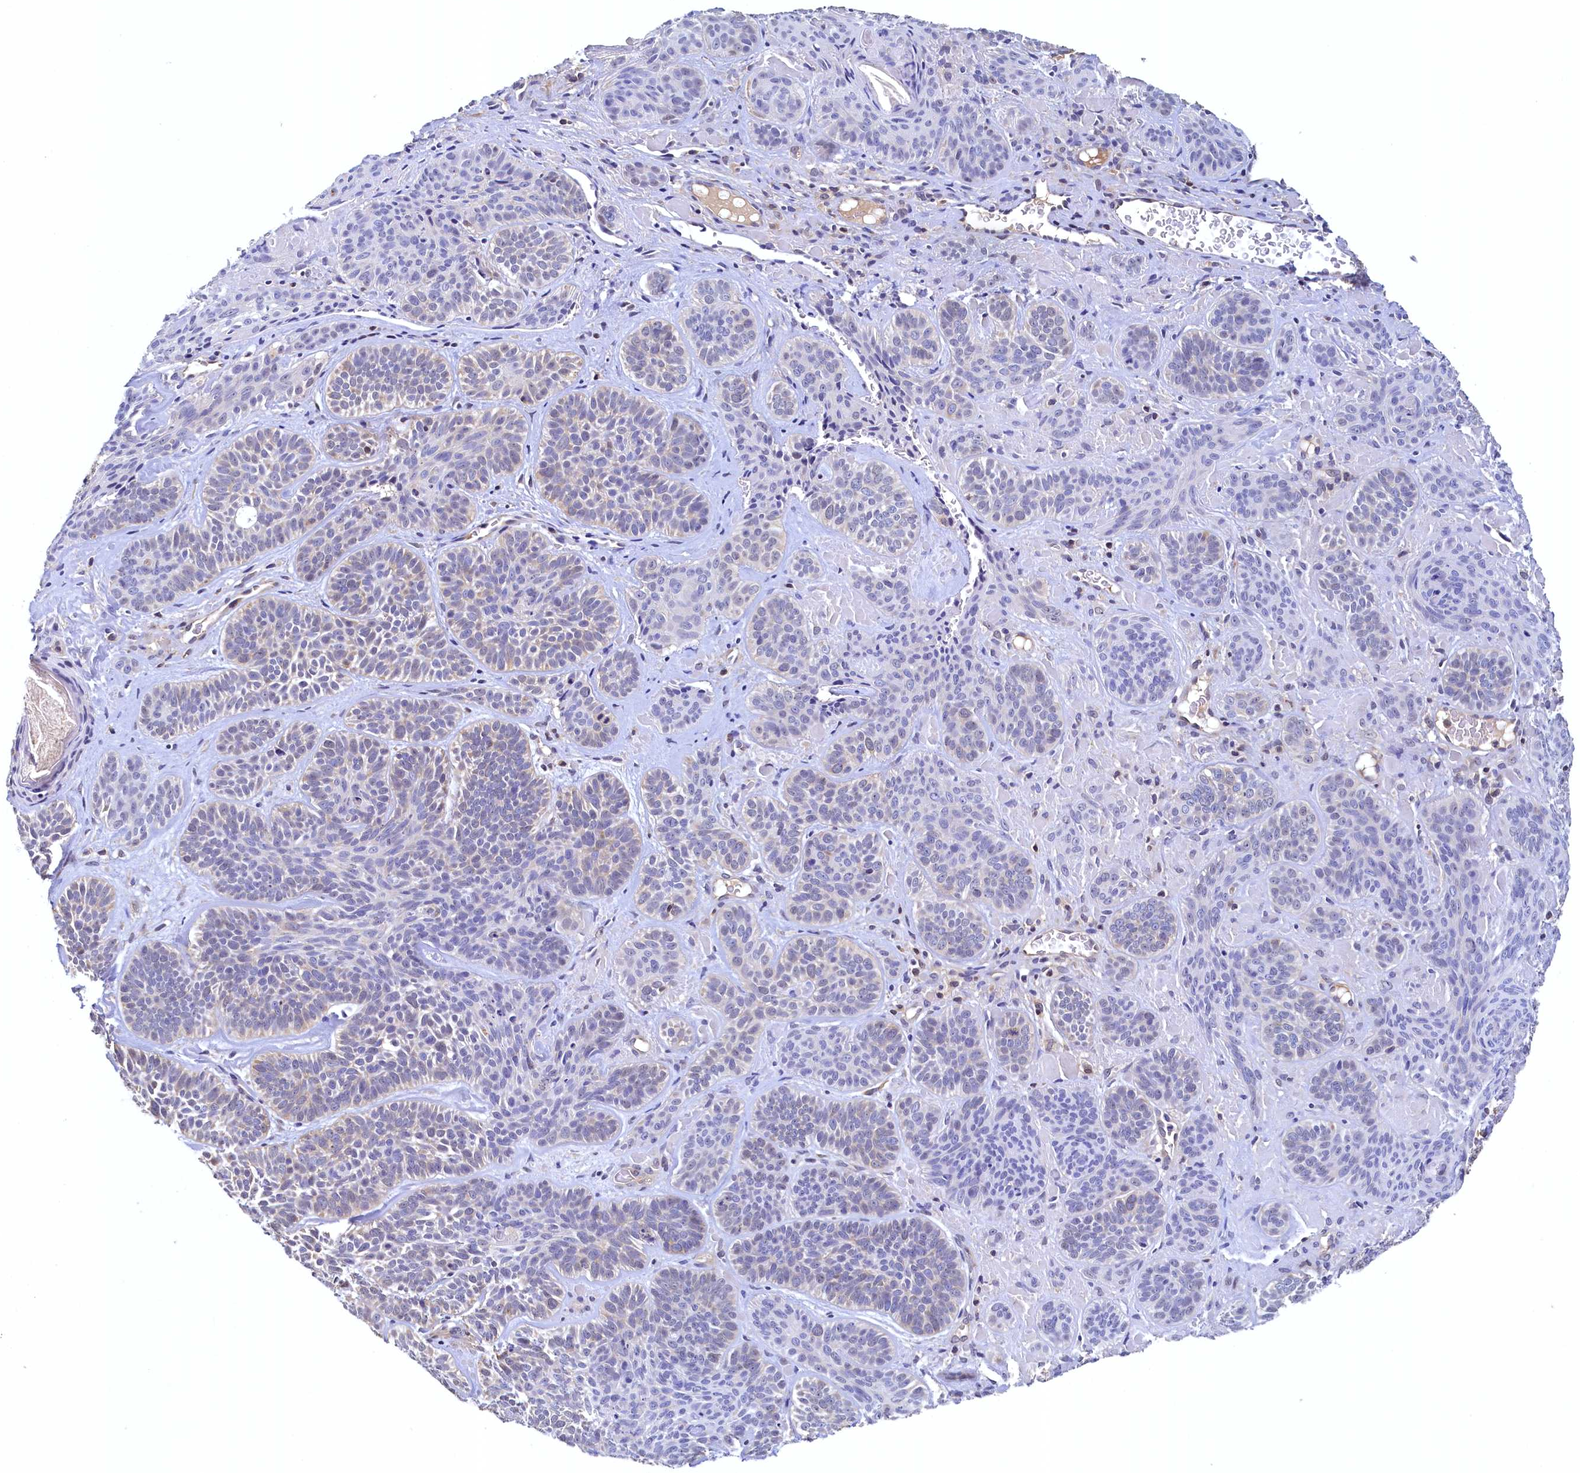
{"staining": {"intensity": "negative", "quantity": "none", "location": "none"}, "tissue": "skin cancer", "cell_type": "Tumor cells", "image_type": "cancer", "snomed": [{"axis": "morphology", "description": "Basal cell carcinoma"}, {"axis": "topography", "description": "Skin"}], "caption": "A high-resolution histopathology image shows immunohistochemistry staining of basal cell carcinoma (skin), which exhibits no significant positivity in tumor cells. Brightfield microscopy of immunohistochemistry stained with DAB (3,3'-diaminobenzidine) (brown) and hematoxylin (blue), captured at high magnification.", "gene": "PAAF1", "patient": {"sex": "male", "age": 85}}